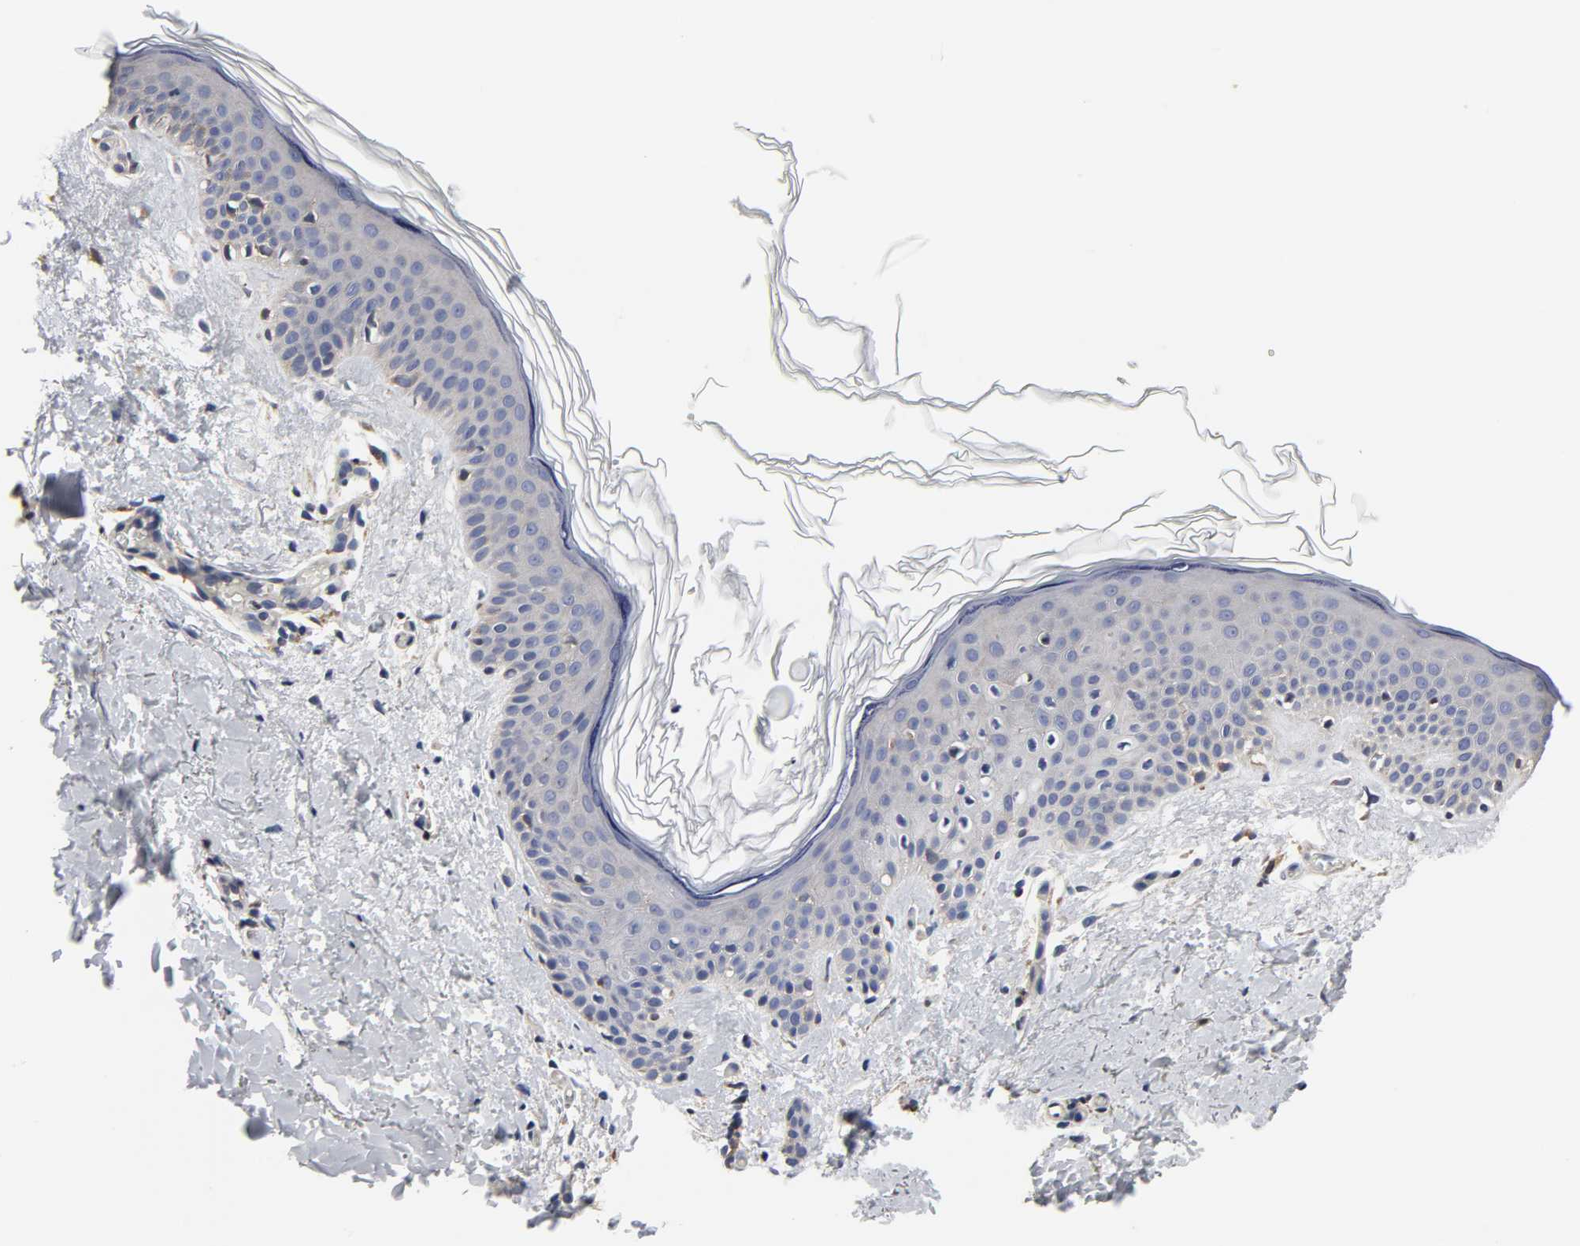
{"staining": {"intensity": "negative", "quantity": "none", "location": "none"}, "tissue": "skin", "cell_type": "Fibroblasts", "image_type": "normal", "snomed": [{"axis": "morphology", "description": "Normal tissue, NOS"}, {"axis": "topography", "description": "Skin"}], "caption": "Immunohistochemical staining of unremarkable human skin reveals no significant staining in fibroblasts. Brightfield microscopy of IHC stained with DAB (3,3'-diaminobenzidine) (brown) and hematoxylin (blue), captured at high magnification.", "gene": "HCK", "patient": {"sex": "female", "age": 56}}